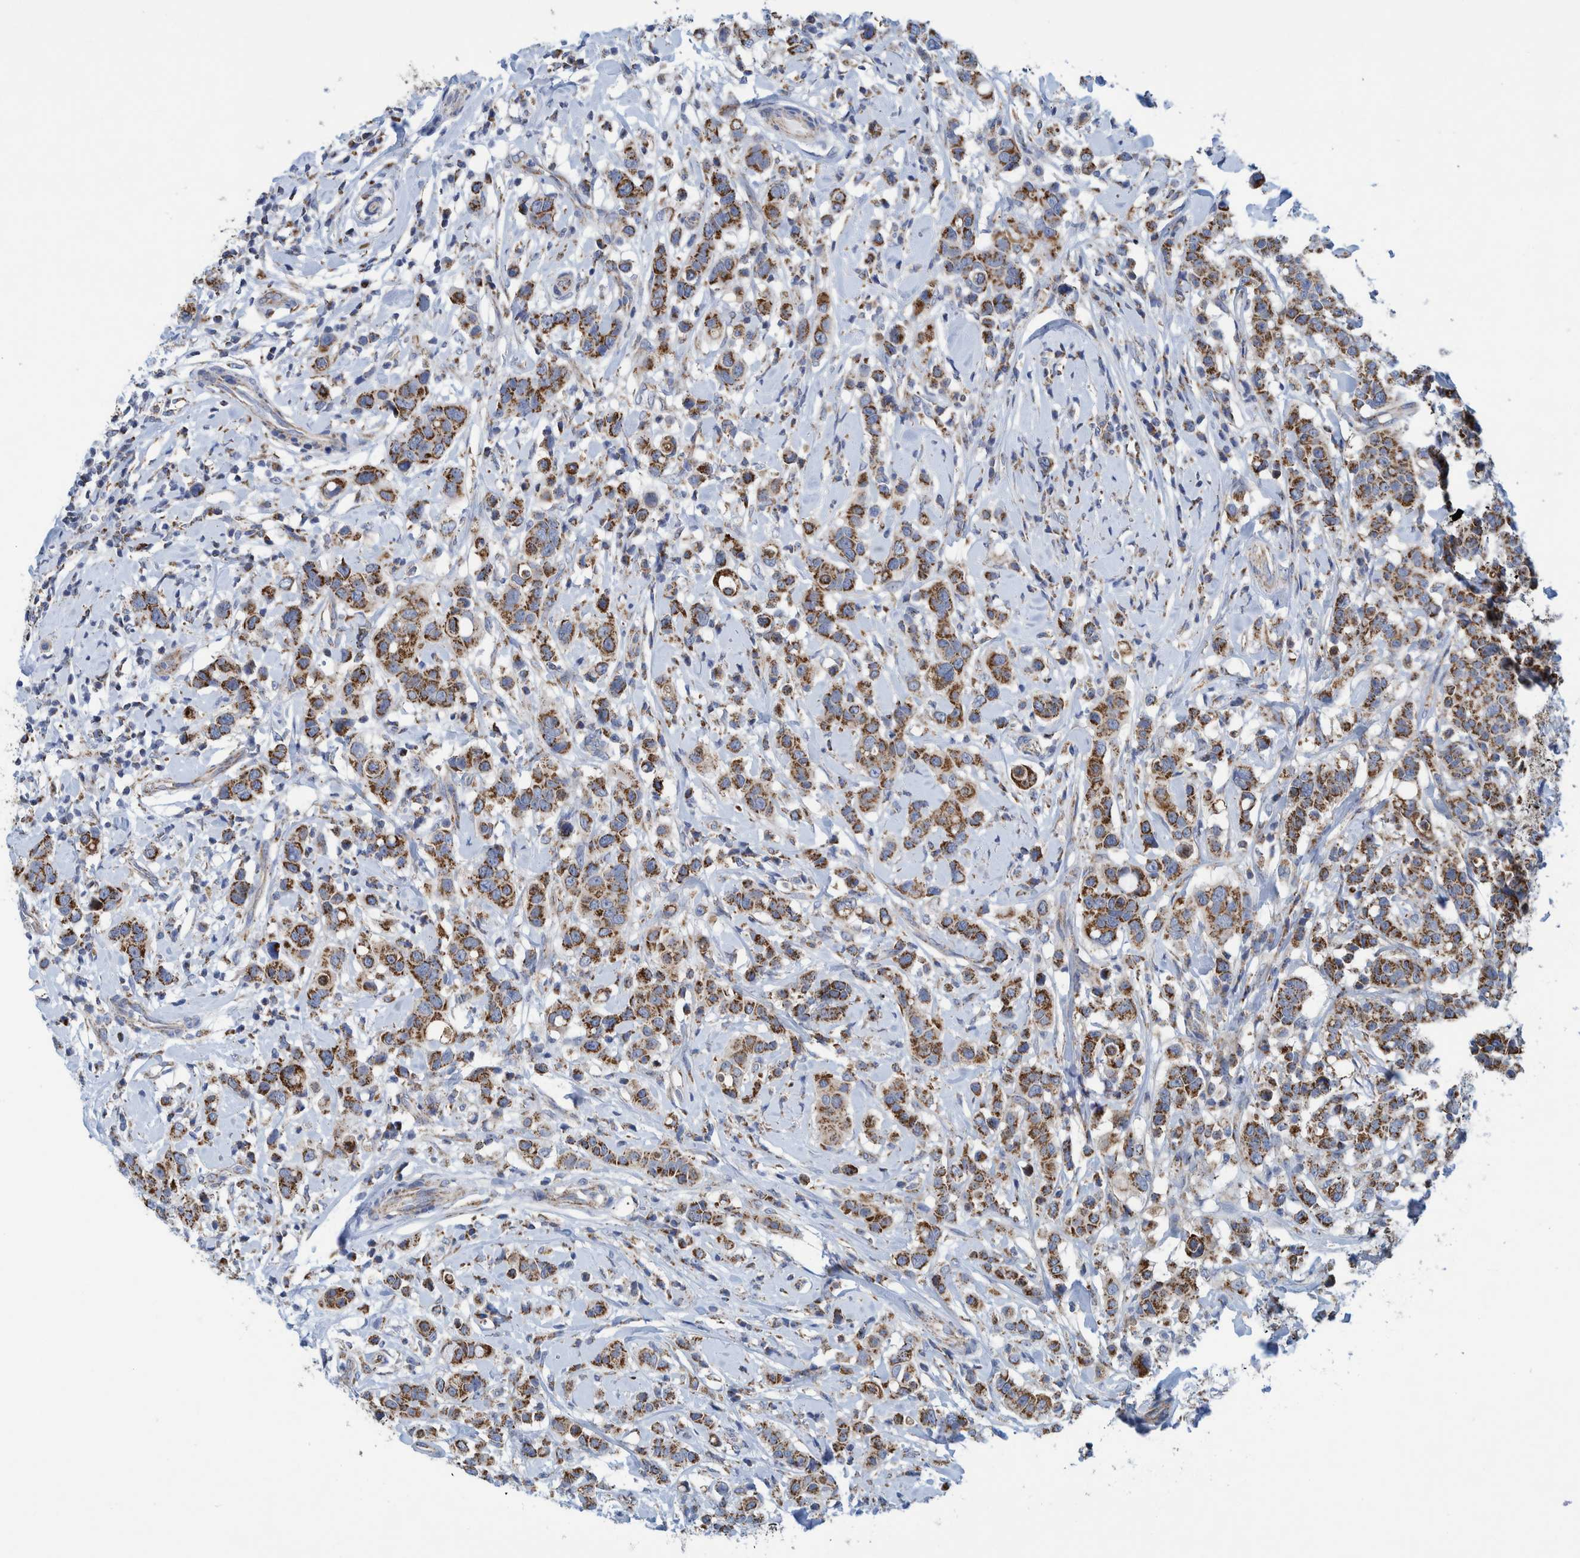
{"staining": {"intensity": "strong", "quantity": ">75%", "location": "cytoplasmic/membranous"}, "tissue": "breast cancer", "cell_type": "Tumor cells", "image_type": "cancer", "snomed": [{"axis": "morphology", "description": "Duct carcinoma"}, {"axis": "topography", "description": "Breast"}], "caption": "Immunohistochemistry (IHC) staining of invasive ductal carcinoma (breast), which displays high levels of strong cytoplasmic/membranous expression in approximately >75% of tumor cells indicating strong cytoplasmic/membranous protein expression. The staining was performed using DAB (brown) for protein detection and nuclei were counterstained in hematoxylin (blue).", "gene": "MRPS7", "patient": {"sex": "female", "age": 27}}